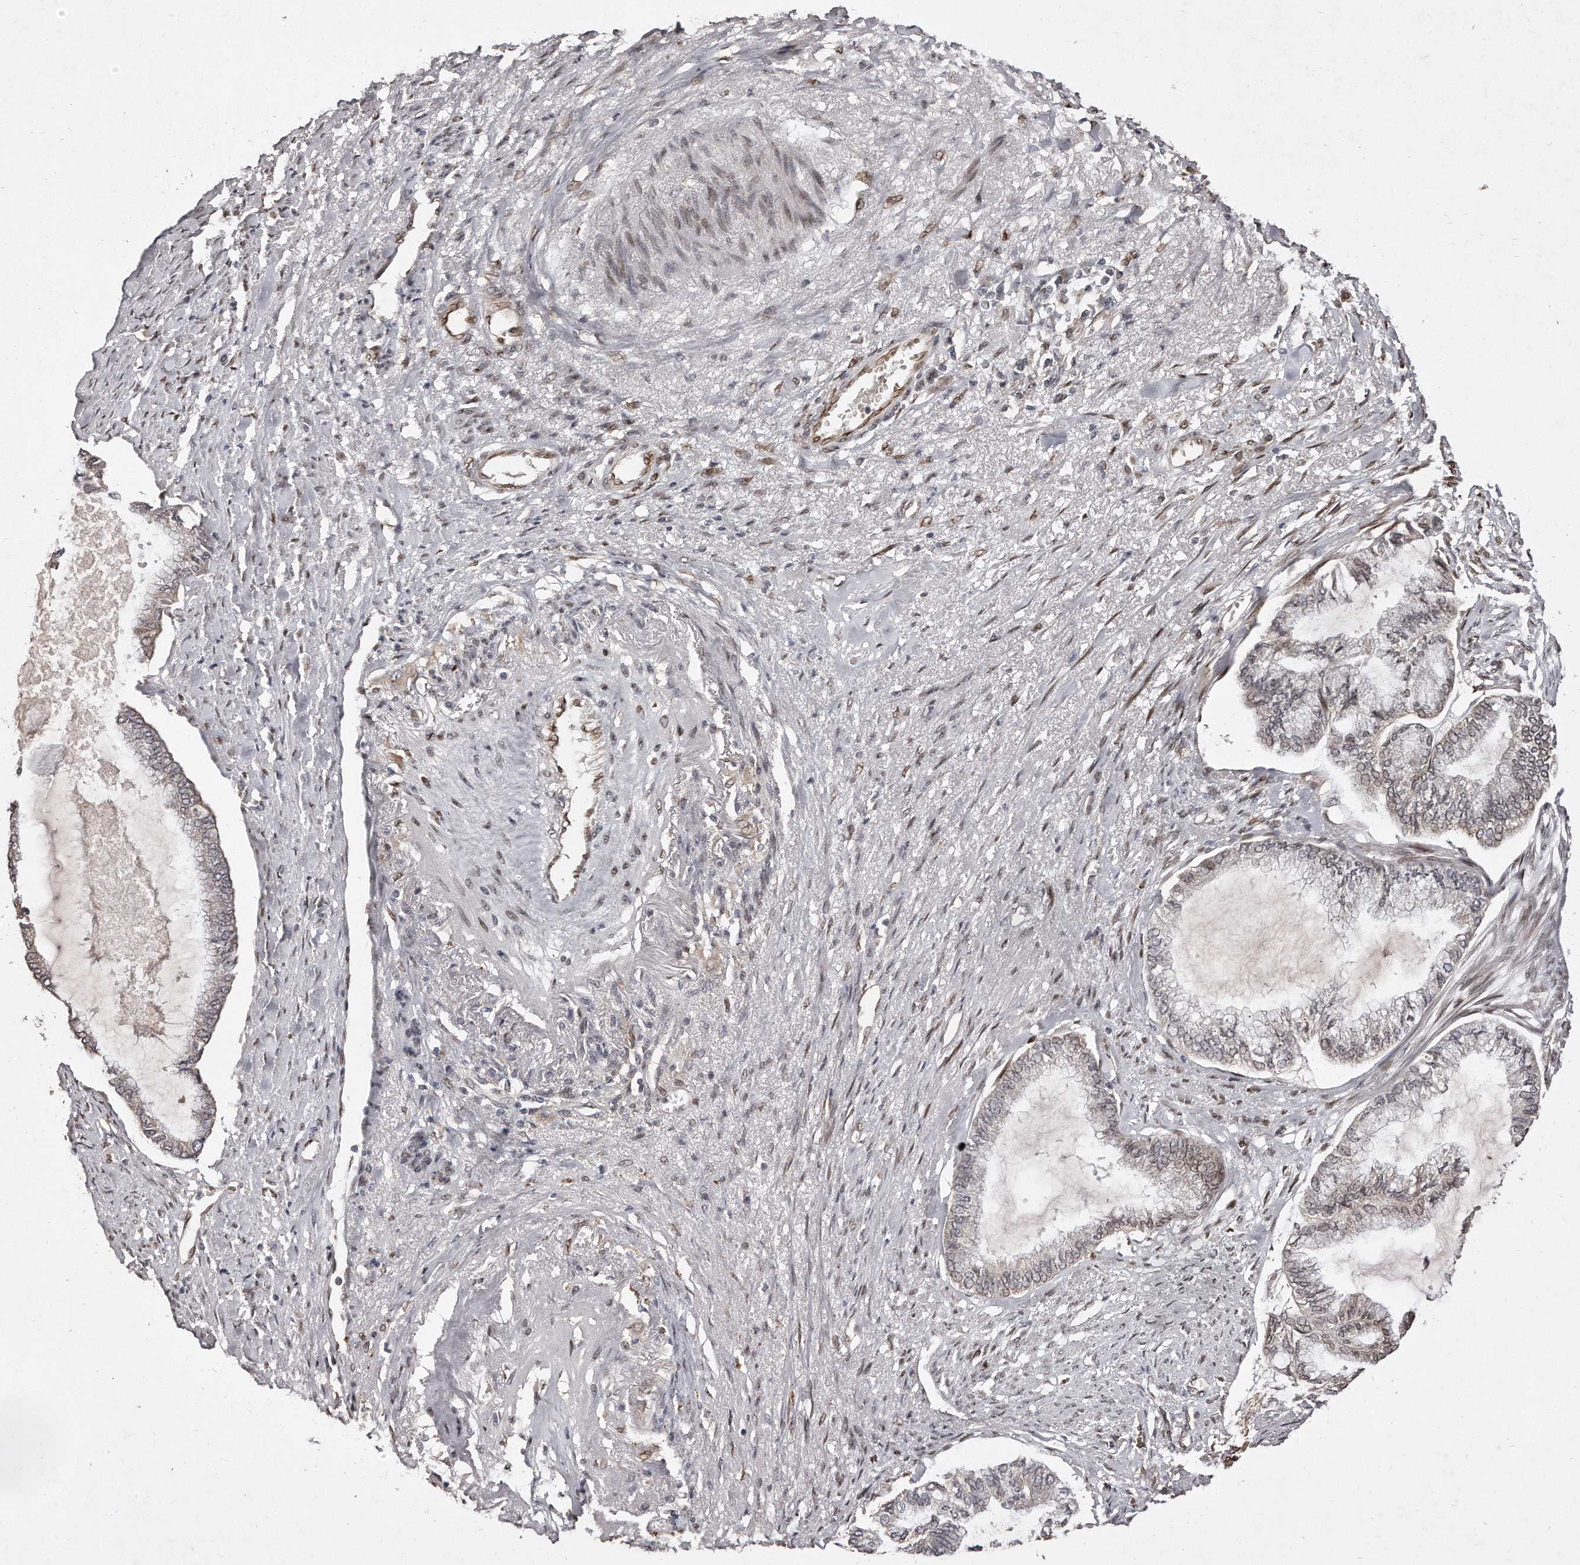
{"staining": {"intensity": "weak", "quantity": "25%-75%", "location": "cytoplasmic/membranous,nuclear"}, "tissue": "endometrial cancer", "cell_type": "Tumor cells", "image_type": "cancer", "snomed": [{"axis": "morphology", "description": "Adenocarcinoma, NOS"}, {"axis": "topography", "description": "Endometrium"}], "caption": "This histopathology image shows endometrial cancer (adenocarcinoma) stained with immunohistochemistry to label a protein in brown. The cytoplasmic/membranous and nuclear of tumor cells show weak positivity for the protein. Nuclei are counter-stained blue.", "gene": "HASPIN", "patient": {"sex": "female", "age": 86}}